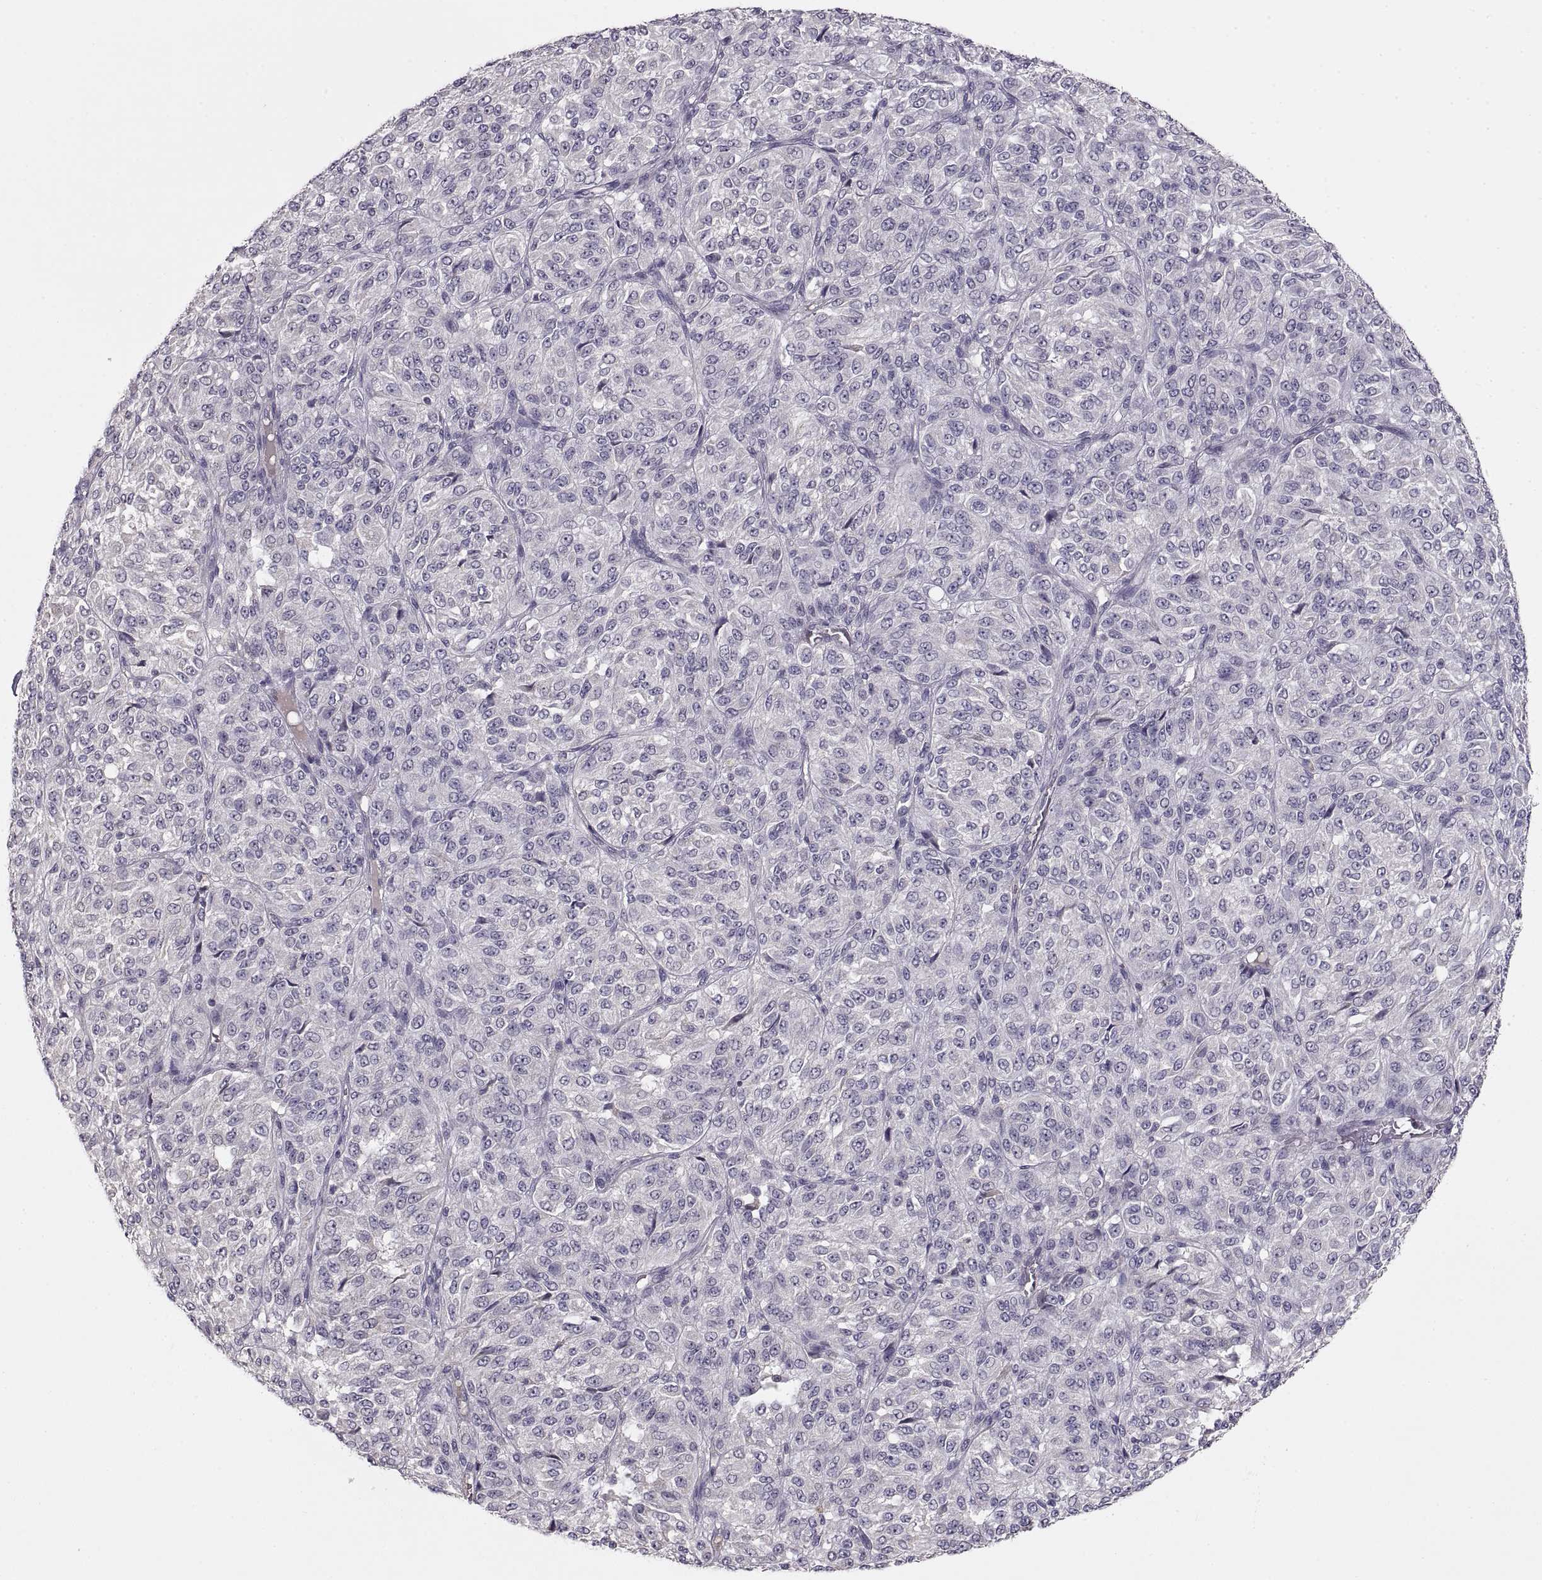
{"staining": {"intensity": "negative", "quantity": "none", "location": "none"}, "tissue": "melanoma", "cell_type": "Tumor cells", "image_type": "cancer", "snomed": [{"axis": "morphology", "description": "Malignant melanoma, Metastatic site"}, {"axis": "topography", "description": "Brain"}], "caption": "Melanoma was stained to show a protein in brown. There is no significant positivity in tumor cells.", "gene": "ADAM11", "patient": {"sex": "female", "age": 56}}